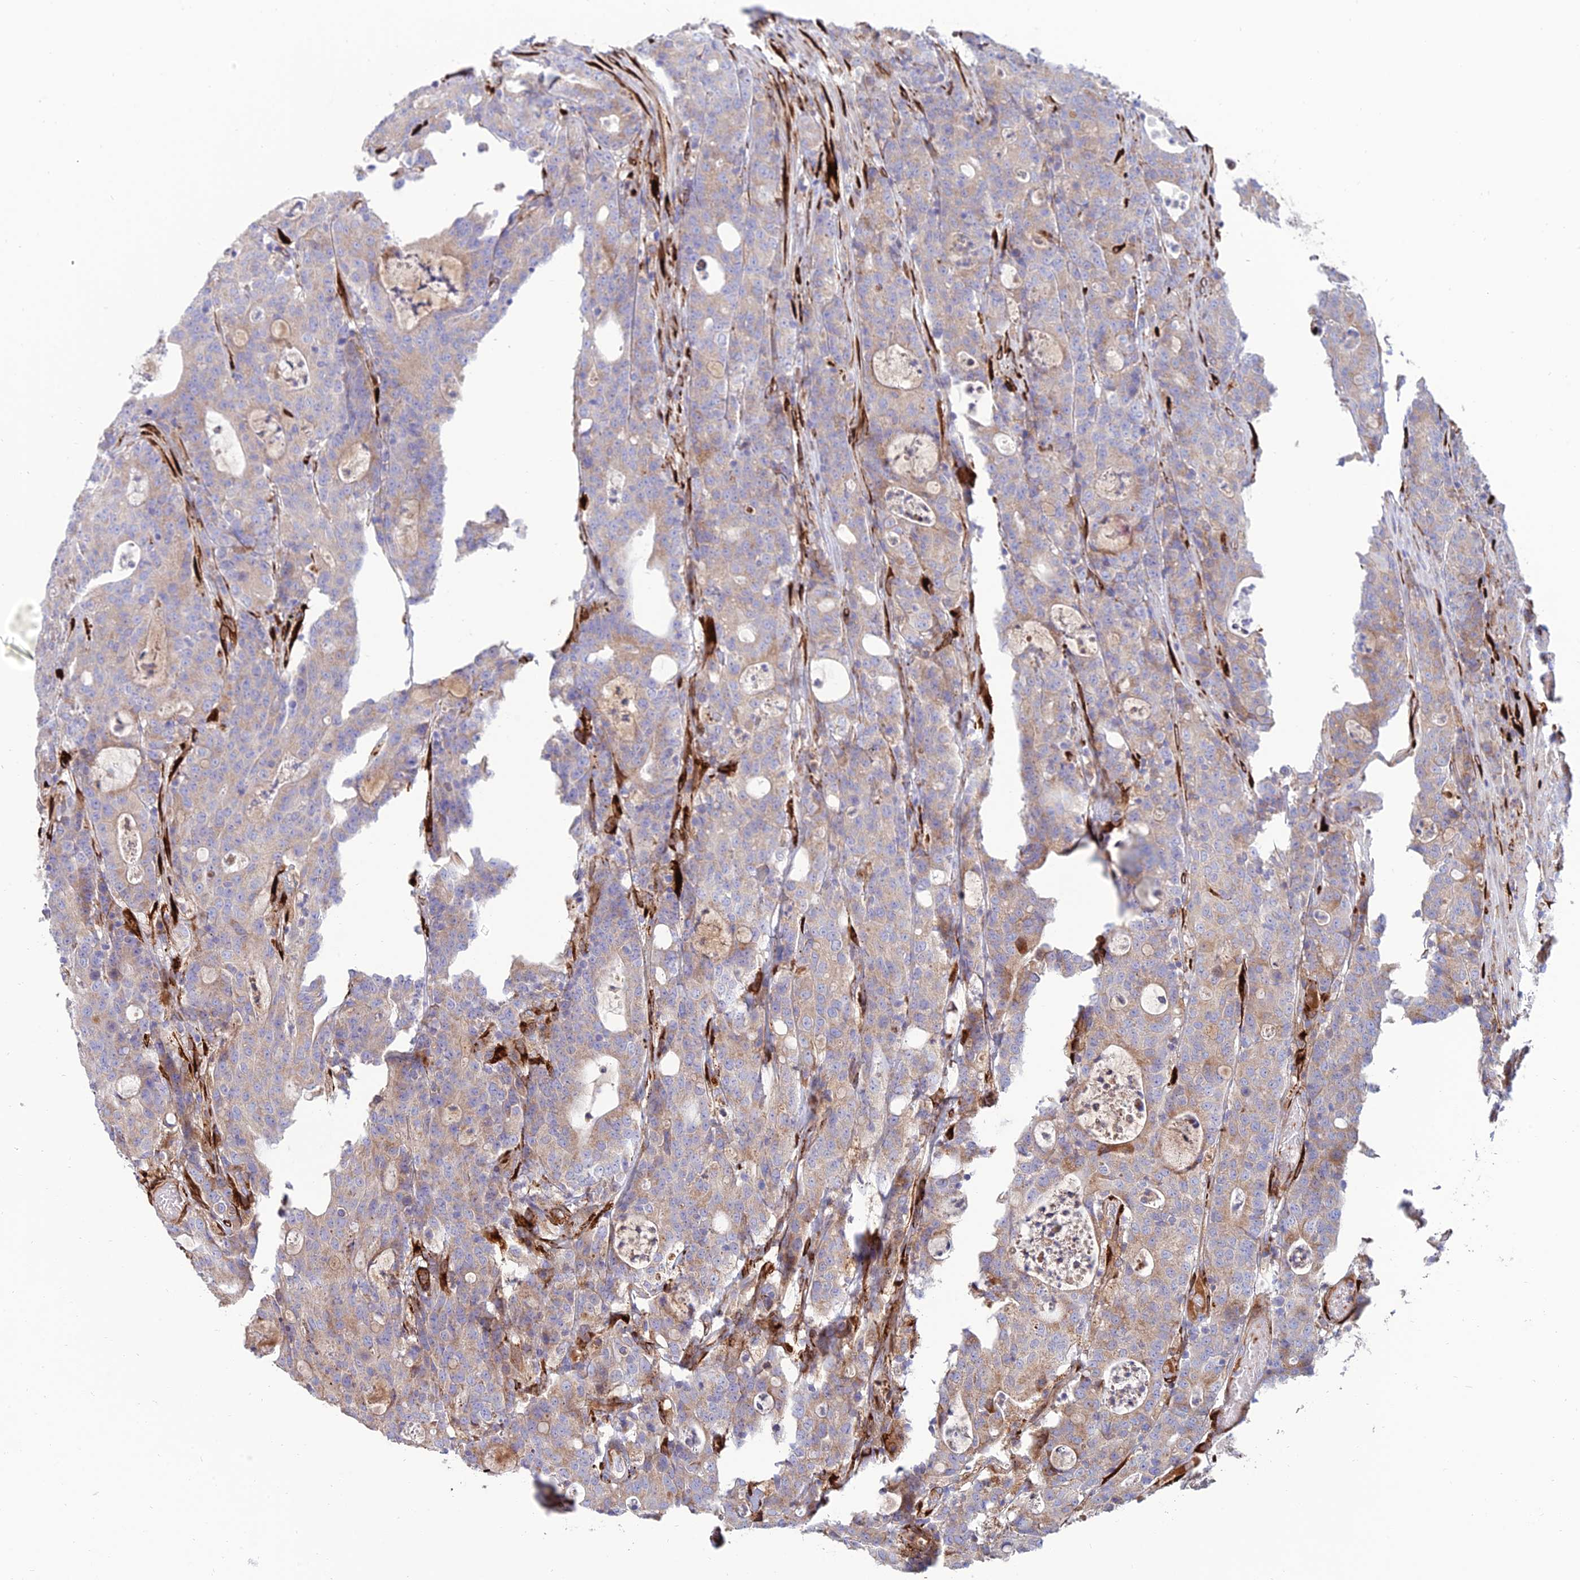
{"staining": {"intensity": "weak", "quantity": "<25%", "location": "cytoplasmic/membranous"}, "tissue": "colorectal cancer", "cell_type": "Tumor cells", "image_type": "cancer", "snomed": [{"axis": "morphology", "description": "Adenocarcinoma, NOS"}, {"axis": "topography", "description": "Colon"}], "caption": "An immunohistochemistry micrograph of adenocarcinoma (colorectal) is shown. There is no staining in tumor cells of adenocarcinoma (colorectal).", "gene": "RCN3", "patient": {"sex": "male", "age": 83}}